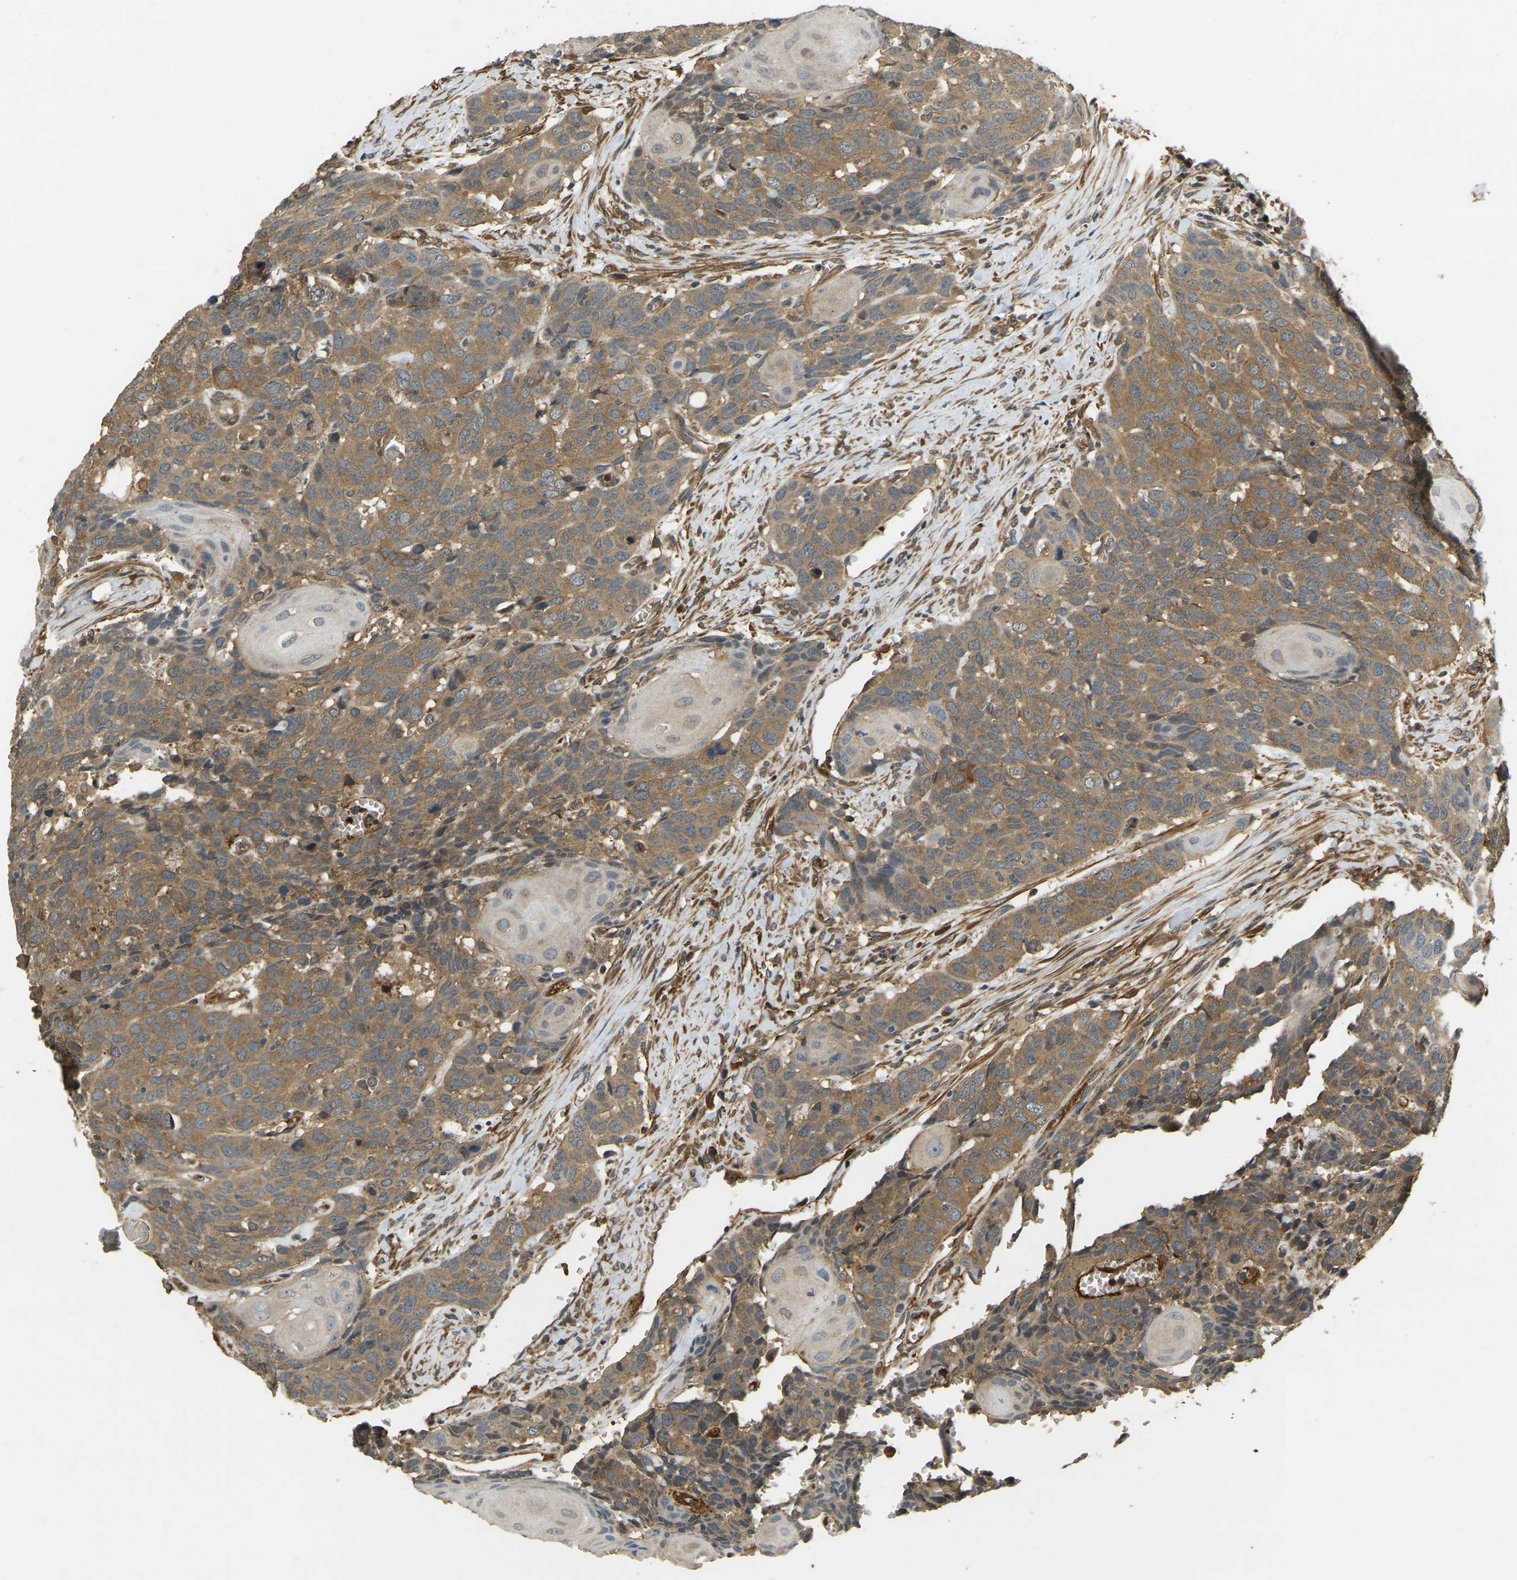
{"staining": {"intensity": "moderate", "quantity": ">75%", "location": "cytoplasmic/membranous"}, "tissue": "head and neck cancer", "cell_type": "Tumor cells", "image_type": "cancer", "snomed": [{"axis": "morphology", "description": "Squamous cell carcinoma, NOS"}, {"axis": "topography", "description": "Head-Neck"}], "caption": "This image reveals IHC staining of head and neck cancer, with medium moderate cytoplasmic/membranous staining in approximately >75% of tumor cells.", "gene": "ERGIC1", "patient": {"sex": "male", "age": 66}}